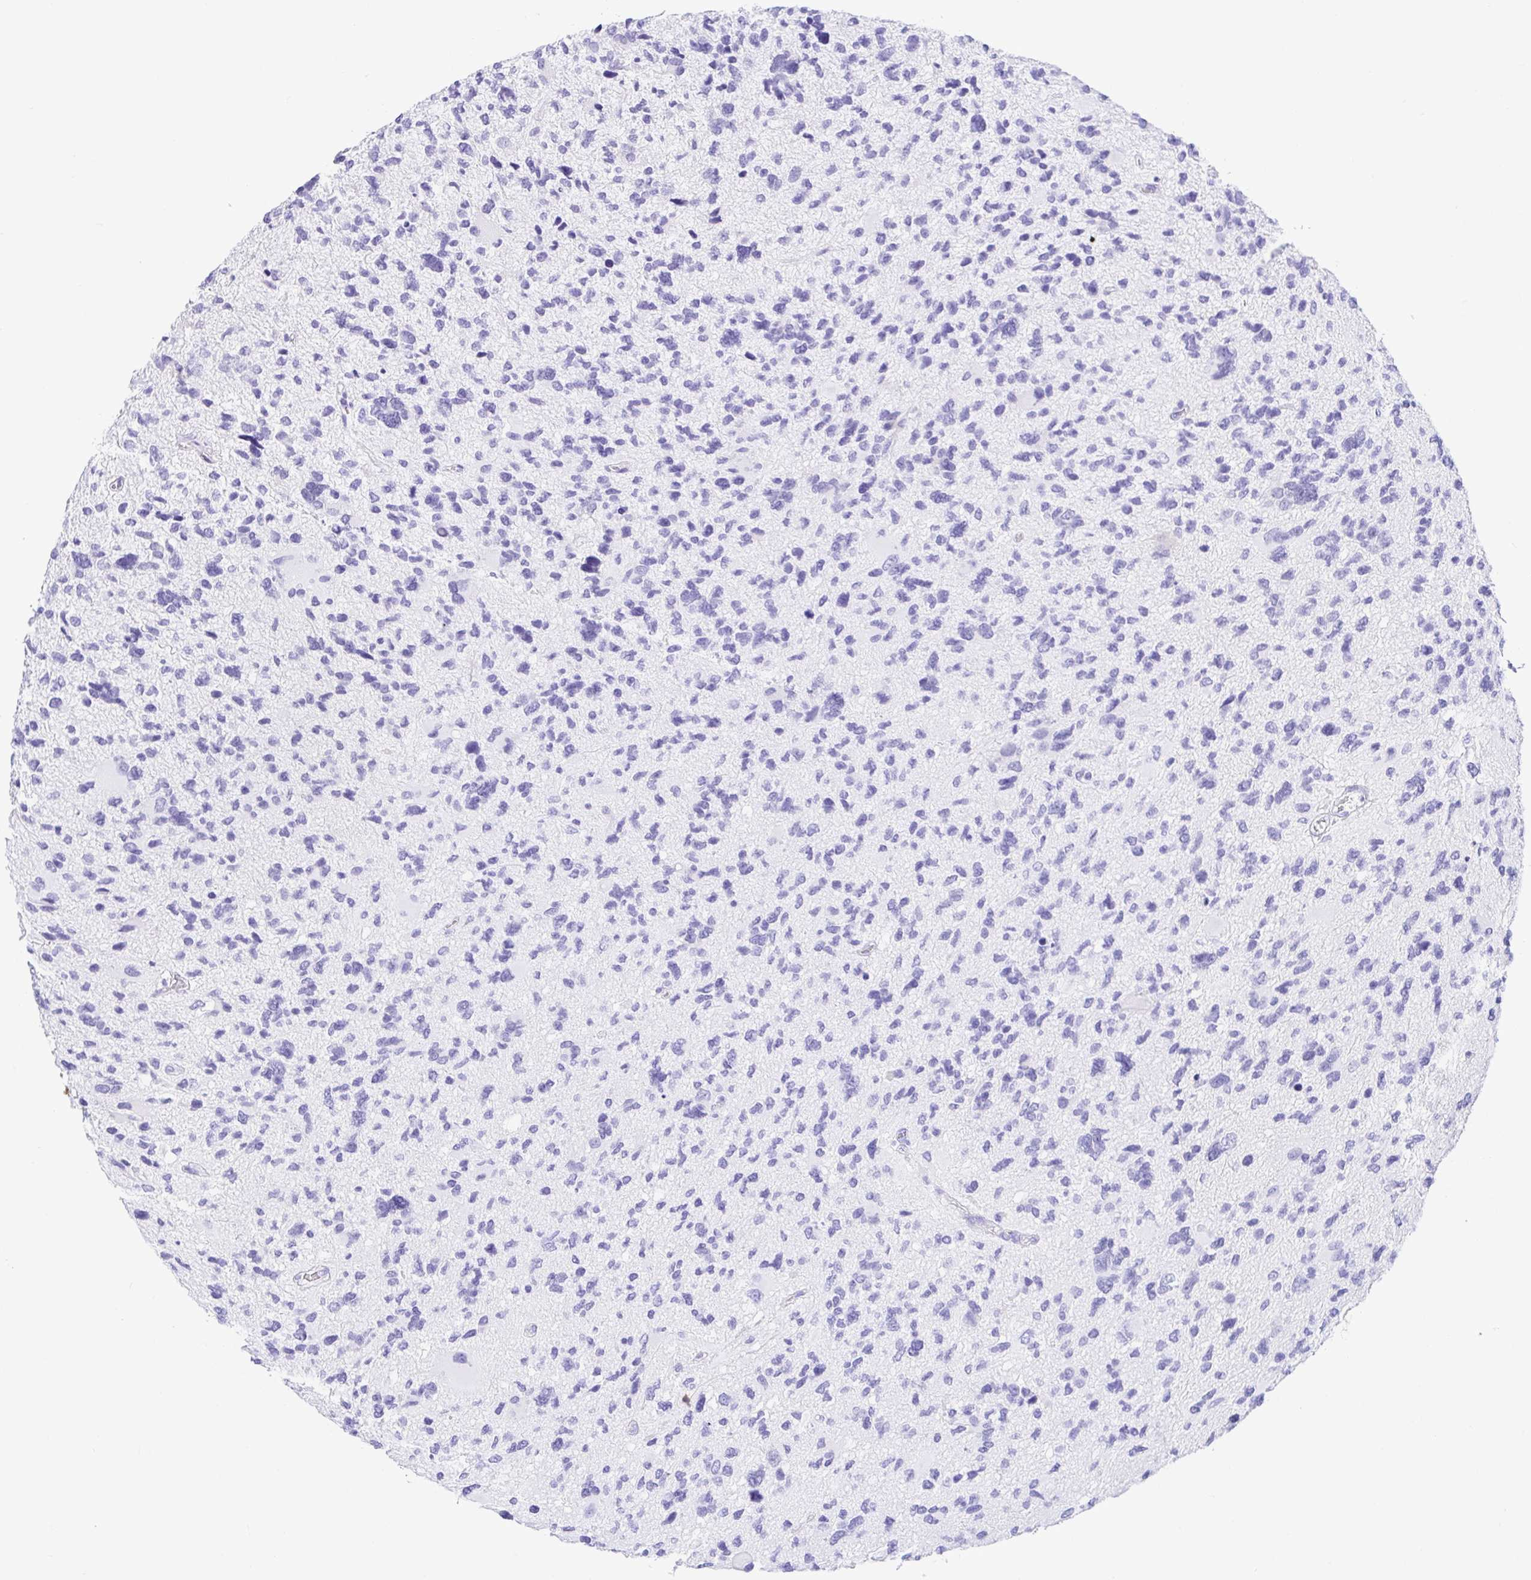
{"staining": {"intensity": "negative", "quantity": "none", "location": "none"}, "tissue": "glioma", "cell_type": "Tumor cells", "image_type": "cancer", "snomed": [{"axis": "morphology", "description": "Glioma, malignant, High grade"}, {"axis": "topography", "description": "Brain"}], "caption": "High power microscopy micrograph of an immunohistochemistry micrograph of high-grade glioma (malignant), revealing no significant staining in tumor cells.", "gene": "CD5", "patient": {"sex": "female", "age": 11}}